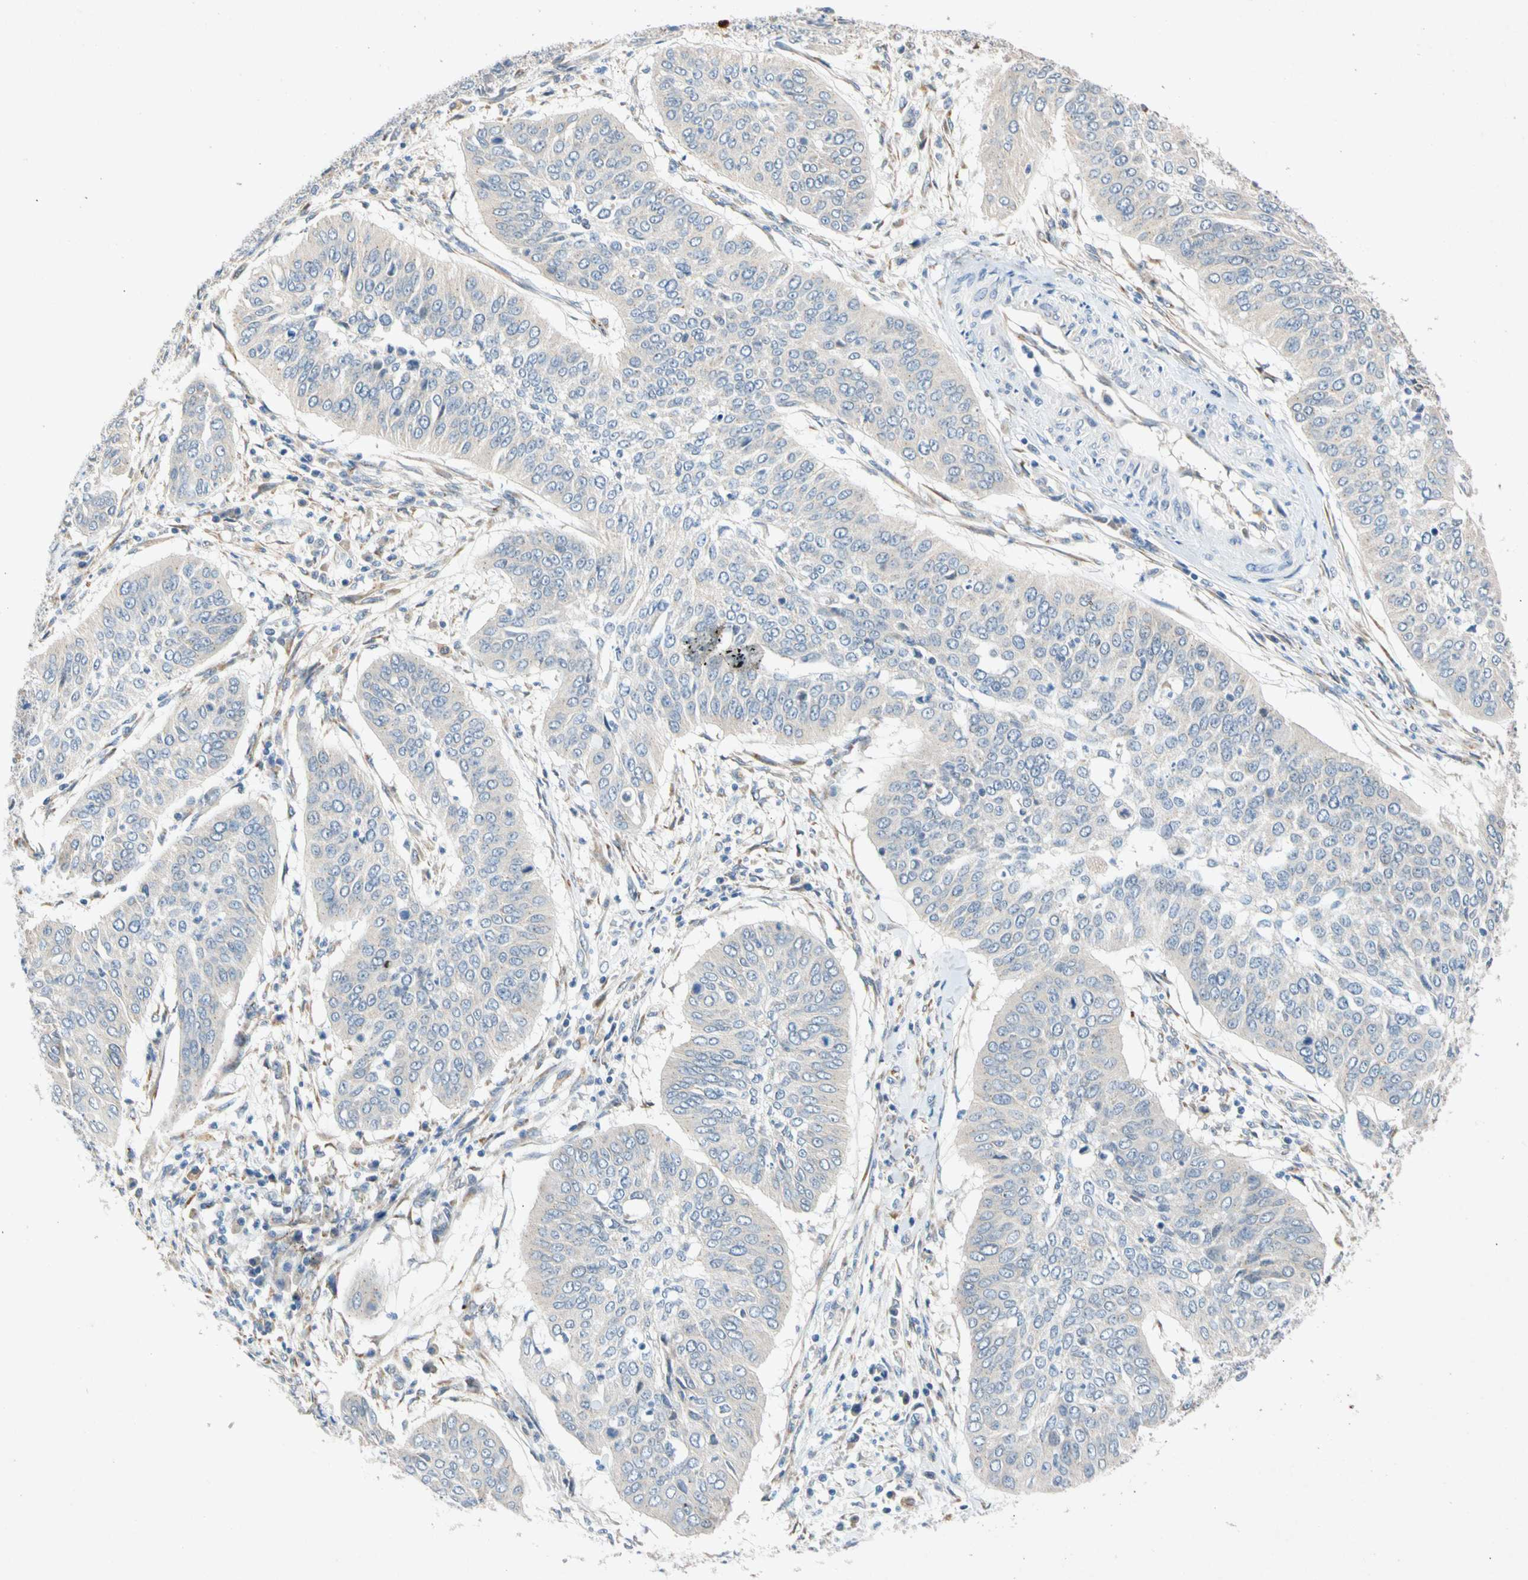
{"staining": {"intensity": "negative", "quantity": "none", "location": "none"}, "tissue": "cervical cancer", "cell_type": "Tumor cells", "image_type": "cancer", "snomed": [{"axis": "morphology", "description": "Normal tissue, NOS"}, {"axis": "morphology", "description": "Squamous cell carcinoma, NOS"}, {"axis": "topography", "description": "Cervix"}], "caption": "The photomicrograph reveals no significant positivity in tumor cells of squamous cell carcinoma (cervical). Nuclei are stained in blue.", "gene": "GASK1B", "patient": {"sex": "female", "age": 39}}